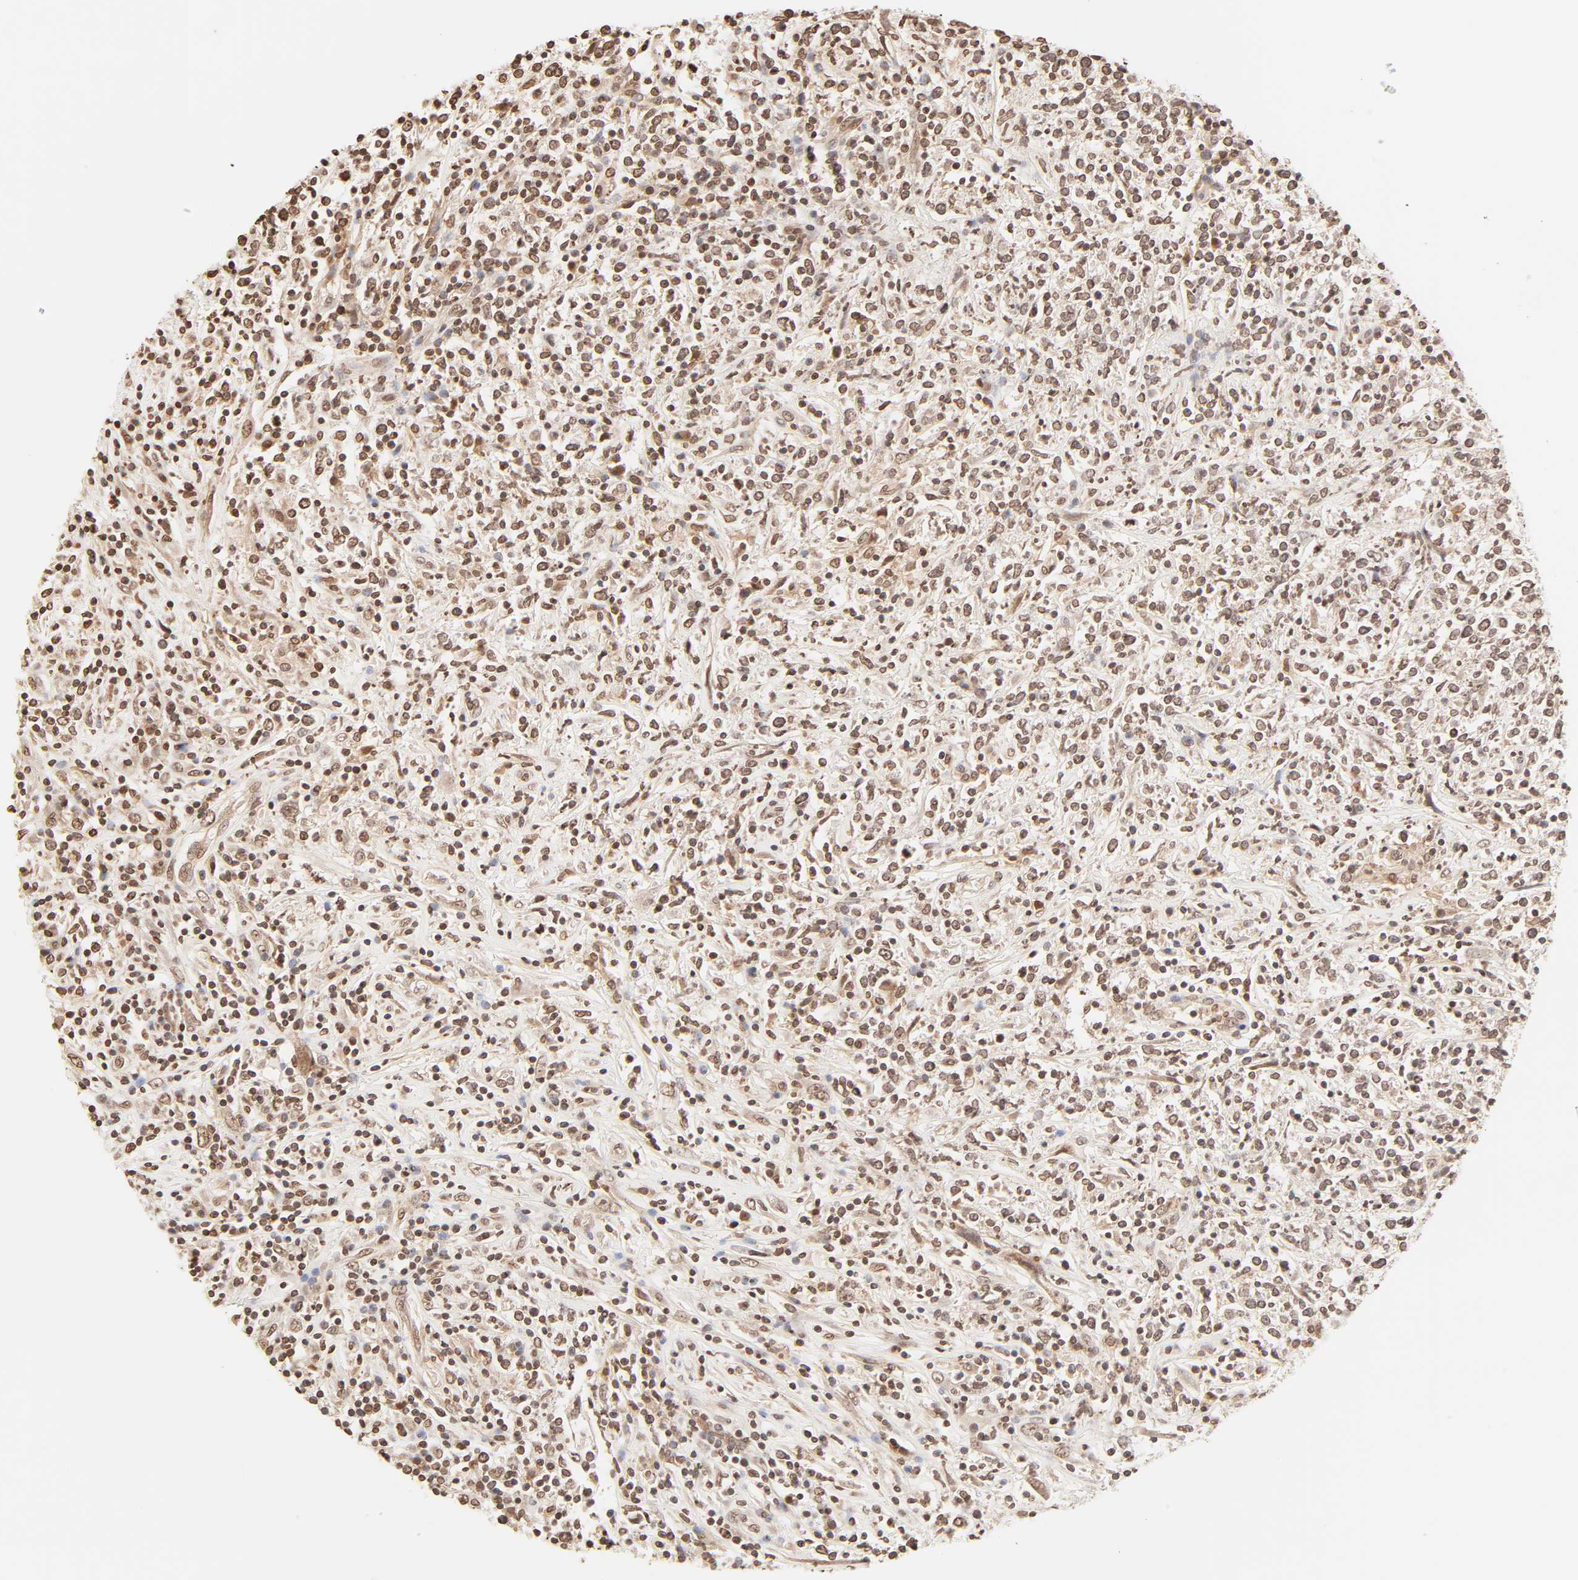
{"staining": {"intensity": "moderate", "quantity": ">75%", "location": "cytoplasmic/membranous,nuclear"}, "tissue": "lymphoma", "cell_type": "Tumor cells", "image_type": "cancer", "snomed": [{"axis": "morphology", "description": "Malignant lymphoma, non-Hodgkin's type, High grade"}, {"axis": "topography", "description": "Lymph node"}], "caption": "Approximately >75% of tumor cells in human lymphoma display moderate cytoplasmic/membranous and nuclear protein expression as visualized by brown immunohistochemical staining.", "gene": "TBL1X", "patient": {"sex": "female", "age": 84}}